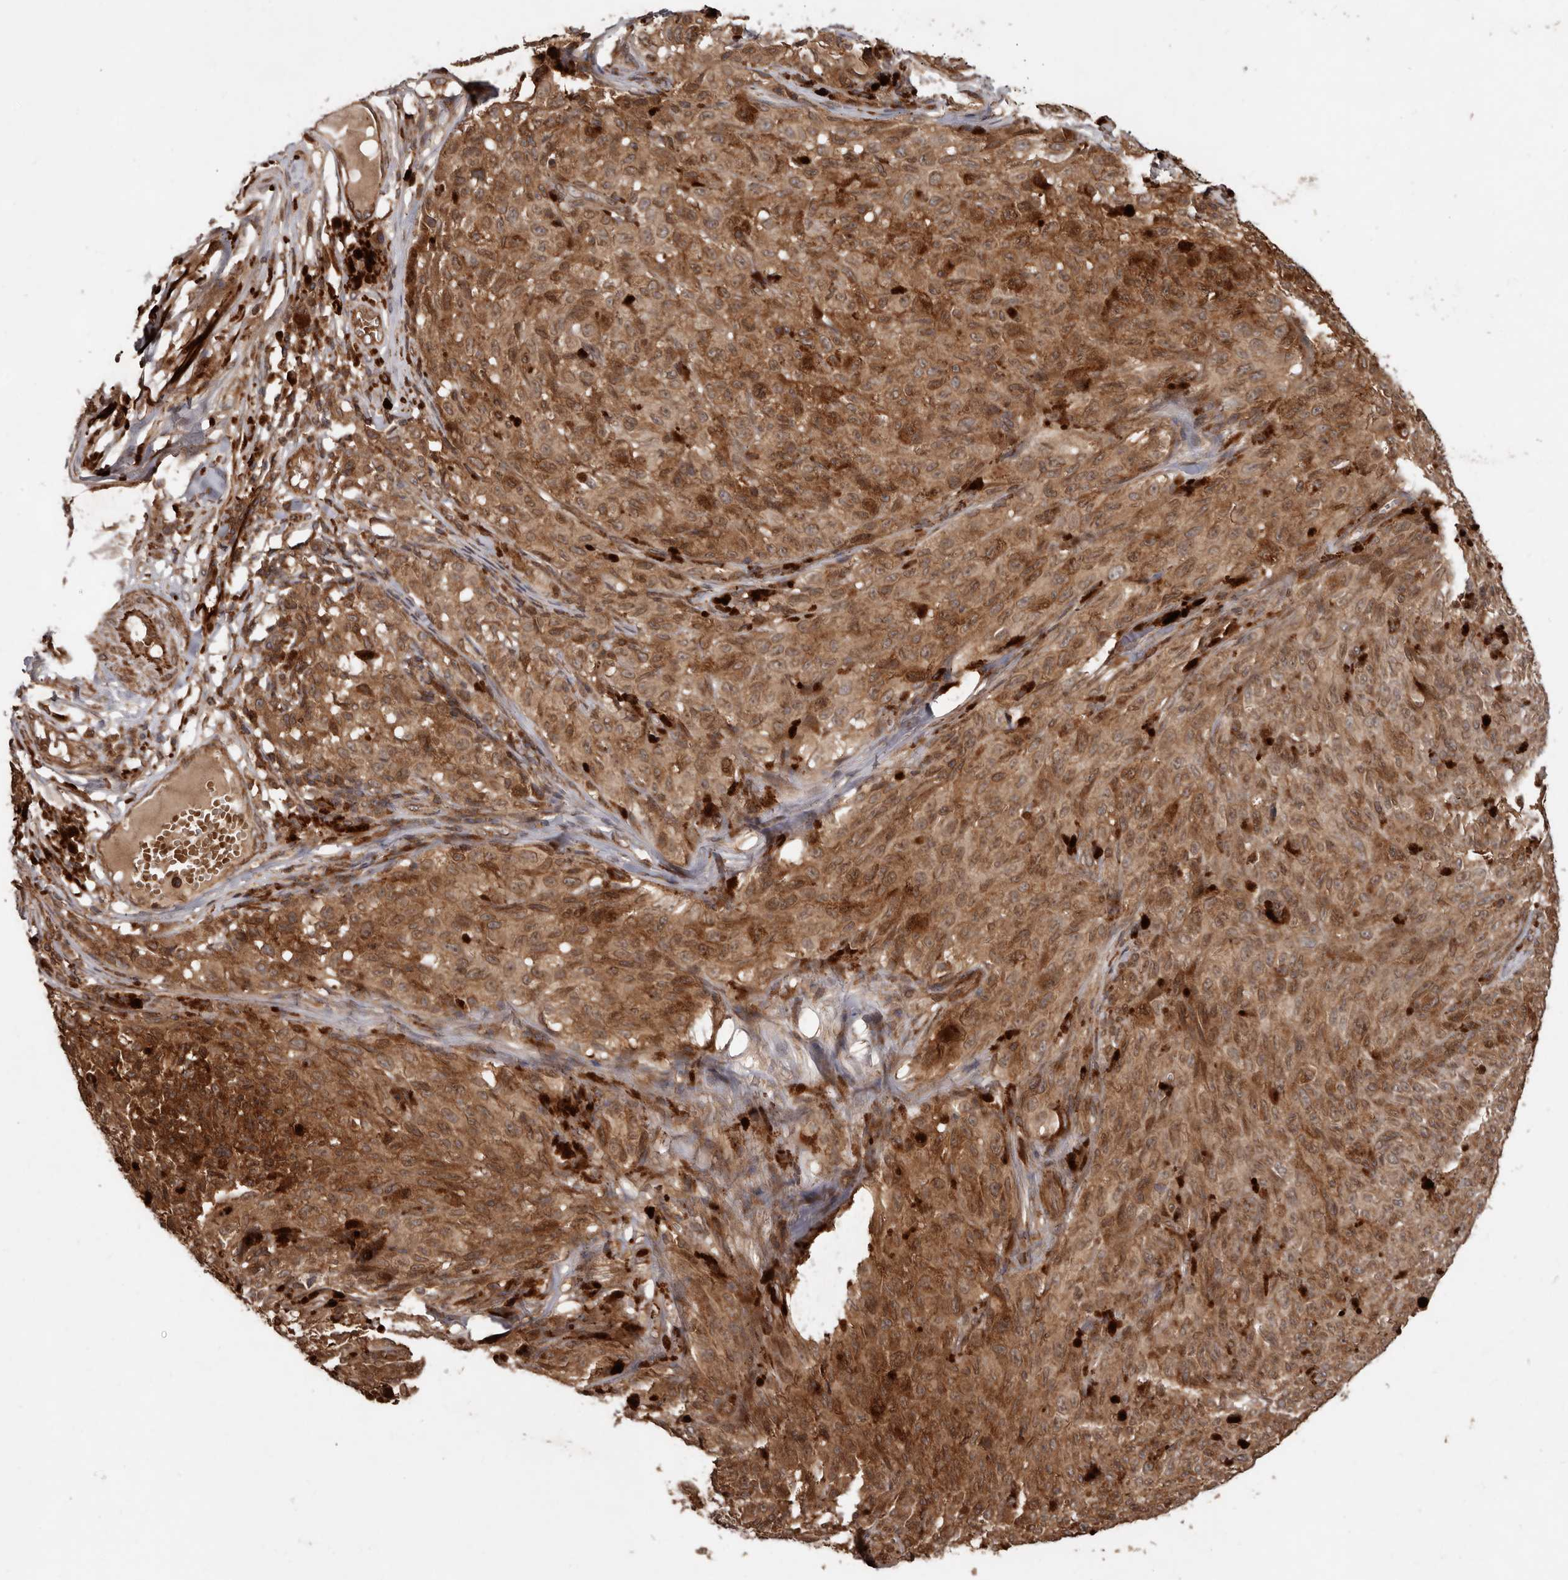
{"staining": {"intensity": "moderate", "quantity": ">75%", "location": "cytoplasmic/membranous"}, "tissue": "melanoma", "cell_type": "Tumor cells", "image_type": "cancer", "snomed": [{"axis": "morphology", "description": "Malignant melanoma, NOS"}, {"axis": "topography", "description": "Skin"}], "caption": "High-magnification brightfield microscopy of malignant melanoma stained with DAB (3,3'-diaminobenzidine) (brown) and counterstained with hematoxylin (blue). tumor cells exhibit moderate cytoplasmic/membranous expression is present in approximately>75% of cells.", "gene": "STK36", "patient": {"sex": "female", "age": 82}}